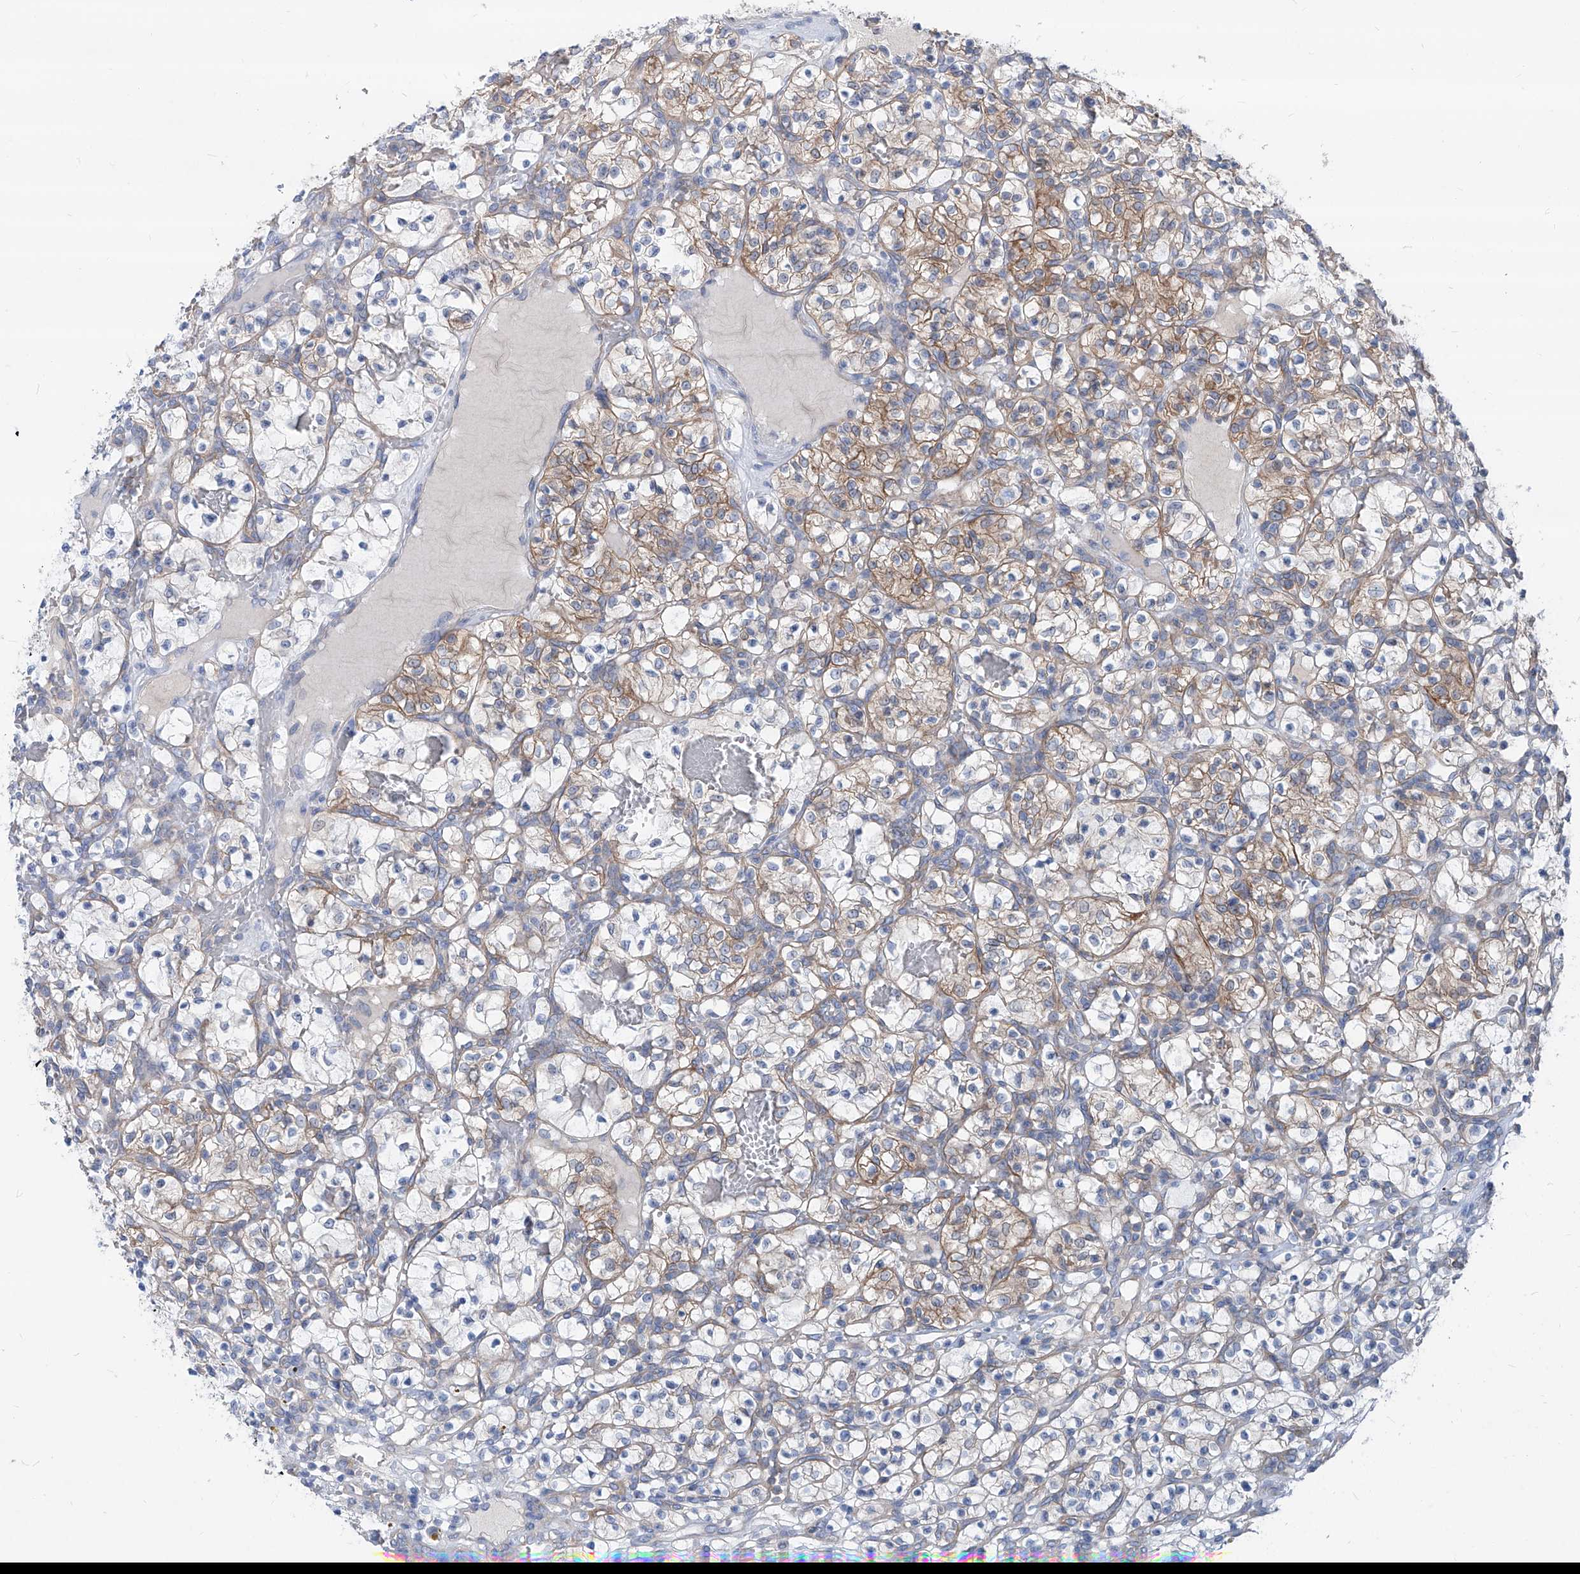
{"staining": {"intensity": "weak", "quantity": "25%-75%", "location": "cytoplasmic/membranous"}, "tissue": "renal cancer", "cell_type": "Tumor cells", "image_type": "cancer", "snomed": [{"axis": "morphology", "description": "Adenocarcinoma, NOS"}, {"axis": "topography", "description": "Kidney"}], "caption": "Protein staining of renal adenocarcinoma tissue demonstrates weak cytoplasmic/membranous staining in about 25%-75% of tumor cells.", "gene": "AKAP10", "patient": {"sex": "female", "age": 57}}